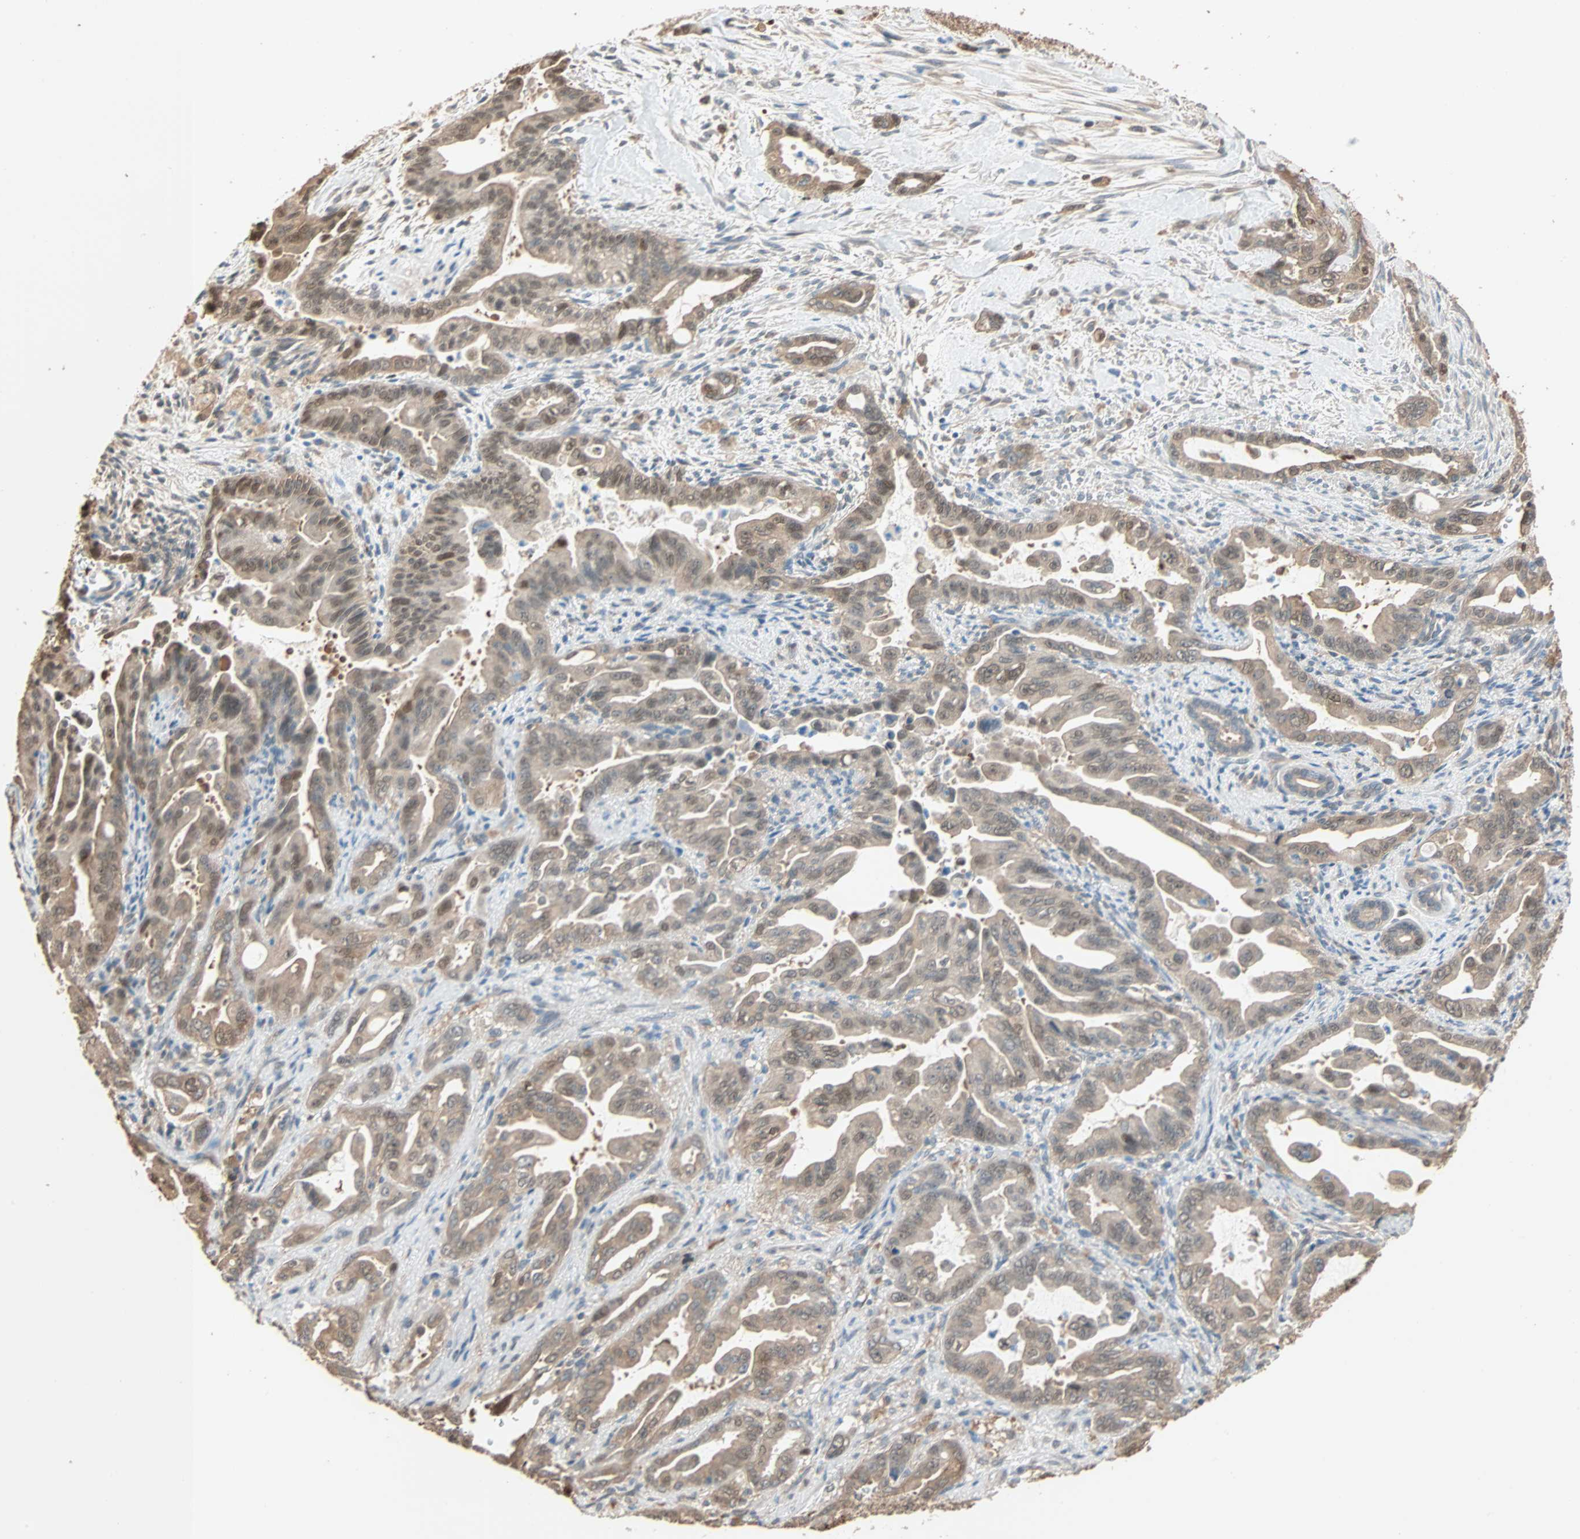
{"staining": {"intensity": "weak", "quantity": ">75%", "location": "cytoplasmic/membranous,nuclear"}, "tissue": "pancreatic cancer", "cell_type": "Tumor cells", "image_type": "cancer", "snomed": [{"axis": "morphology", "description": "Adenocarcinoma, NOS"}, {"axis": "topography", "description": "Pancreas"}], "caption": "IHC (DAB) staining of pancreatic cancer (adenocarcinoma) demonstrates weak cytoplasmic/membranous and nuclear protein positivity in about >75% of tumor cells.", "gene": "PRDX1", "patient": {"sex": "male", "age": 70}}